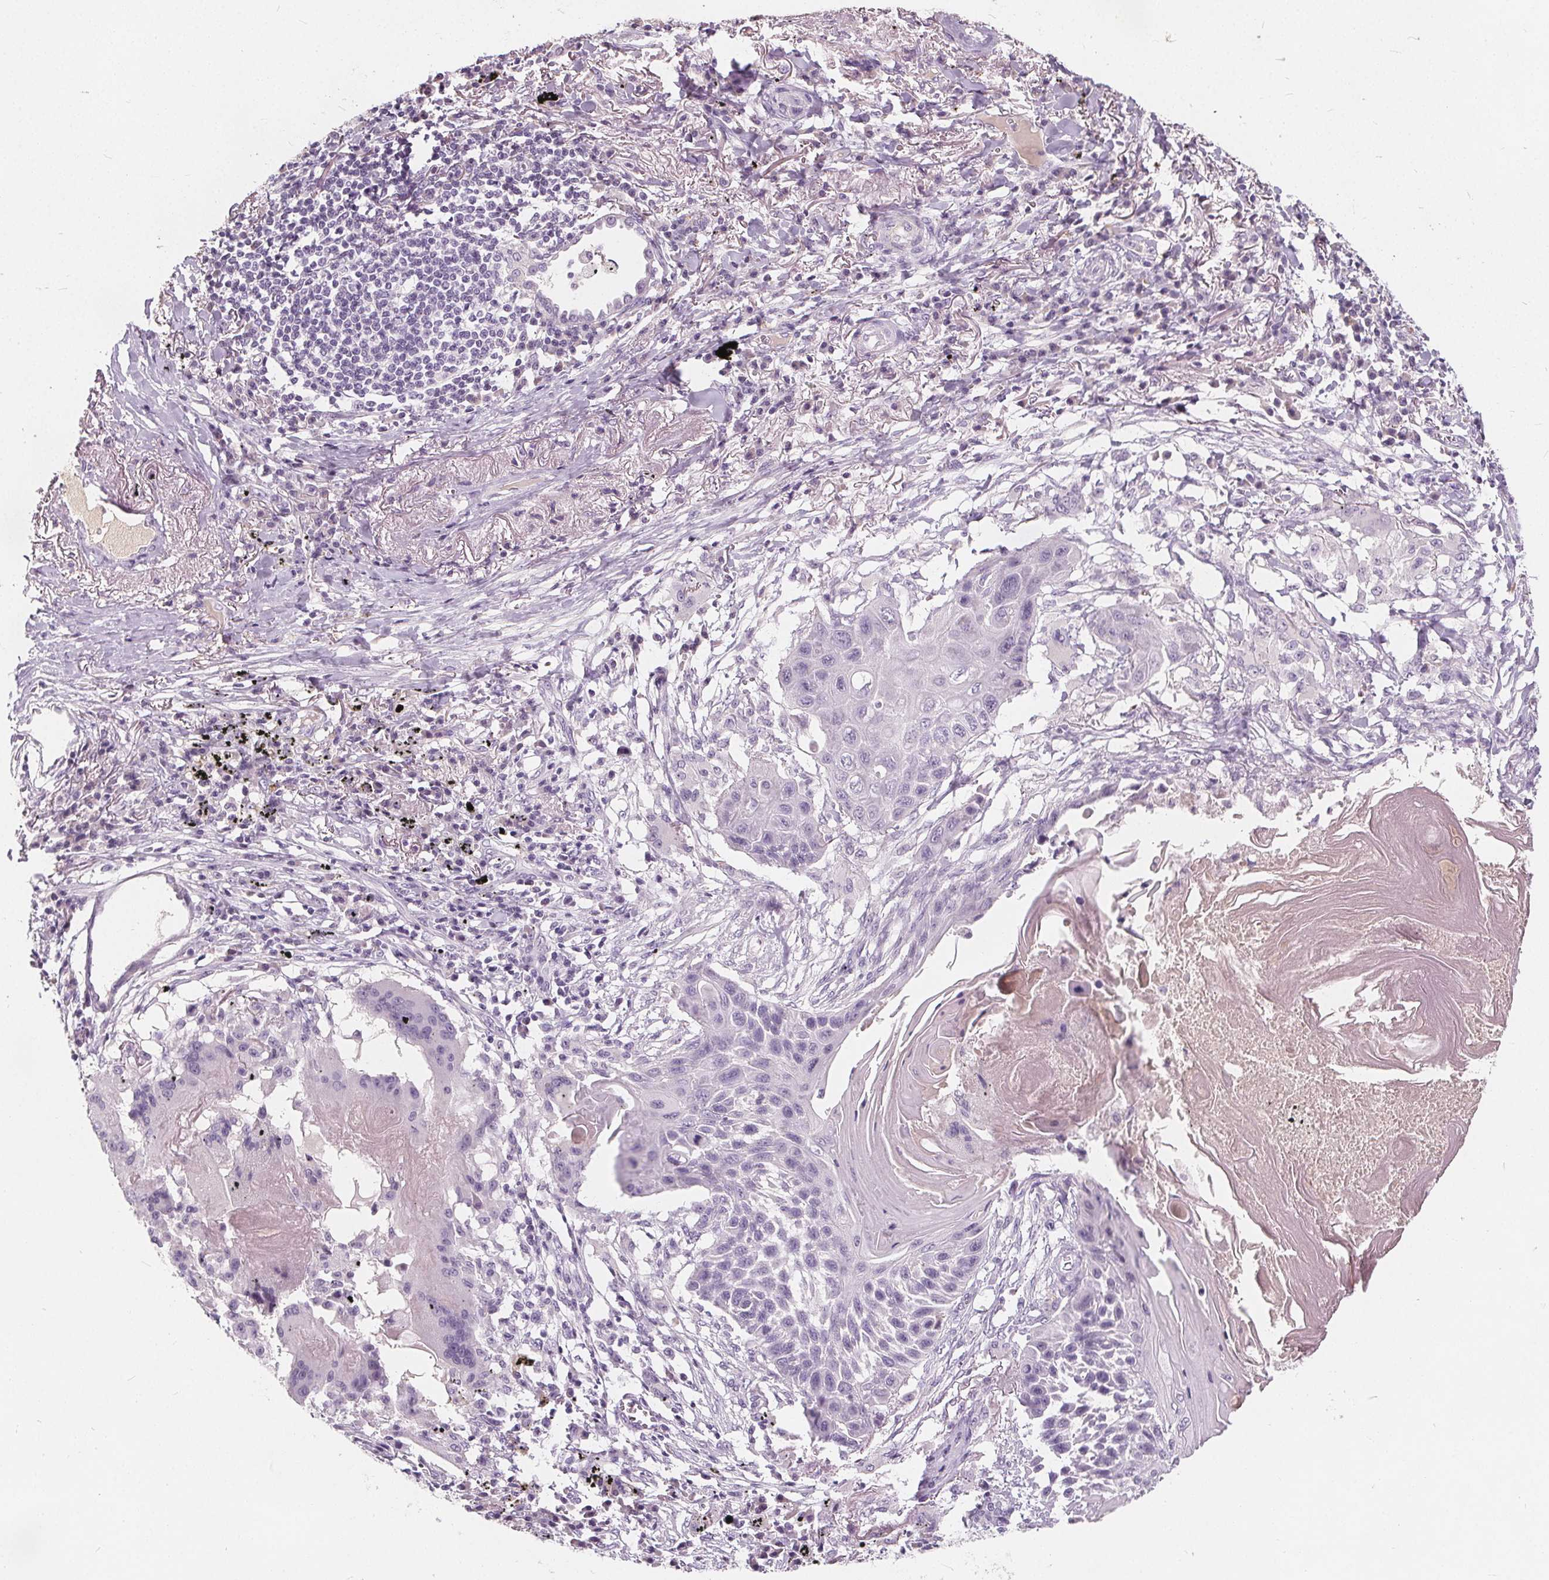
{"staining": {"intensity": "negative", "quantity": "none", "location": "none"}, "tissue": "lung cancer", "cell_type": "Tumor cells", "image_type": "cancer", "snomed": [{"axis": "morphology", "description": "Squamous cell carcinoma, NOS"}, {"axis": "topography", "description": "Lung"}], "caption": "The histopathology image shows no staining of tumor cells in squamous cell carcinoma (lung).", "gene": "PLA2G2E", "patient": {"sex": "male", "age": 78}}